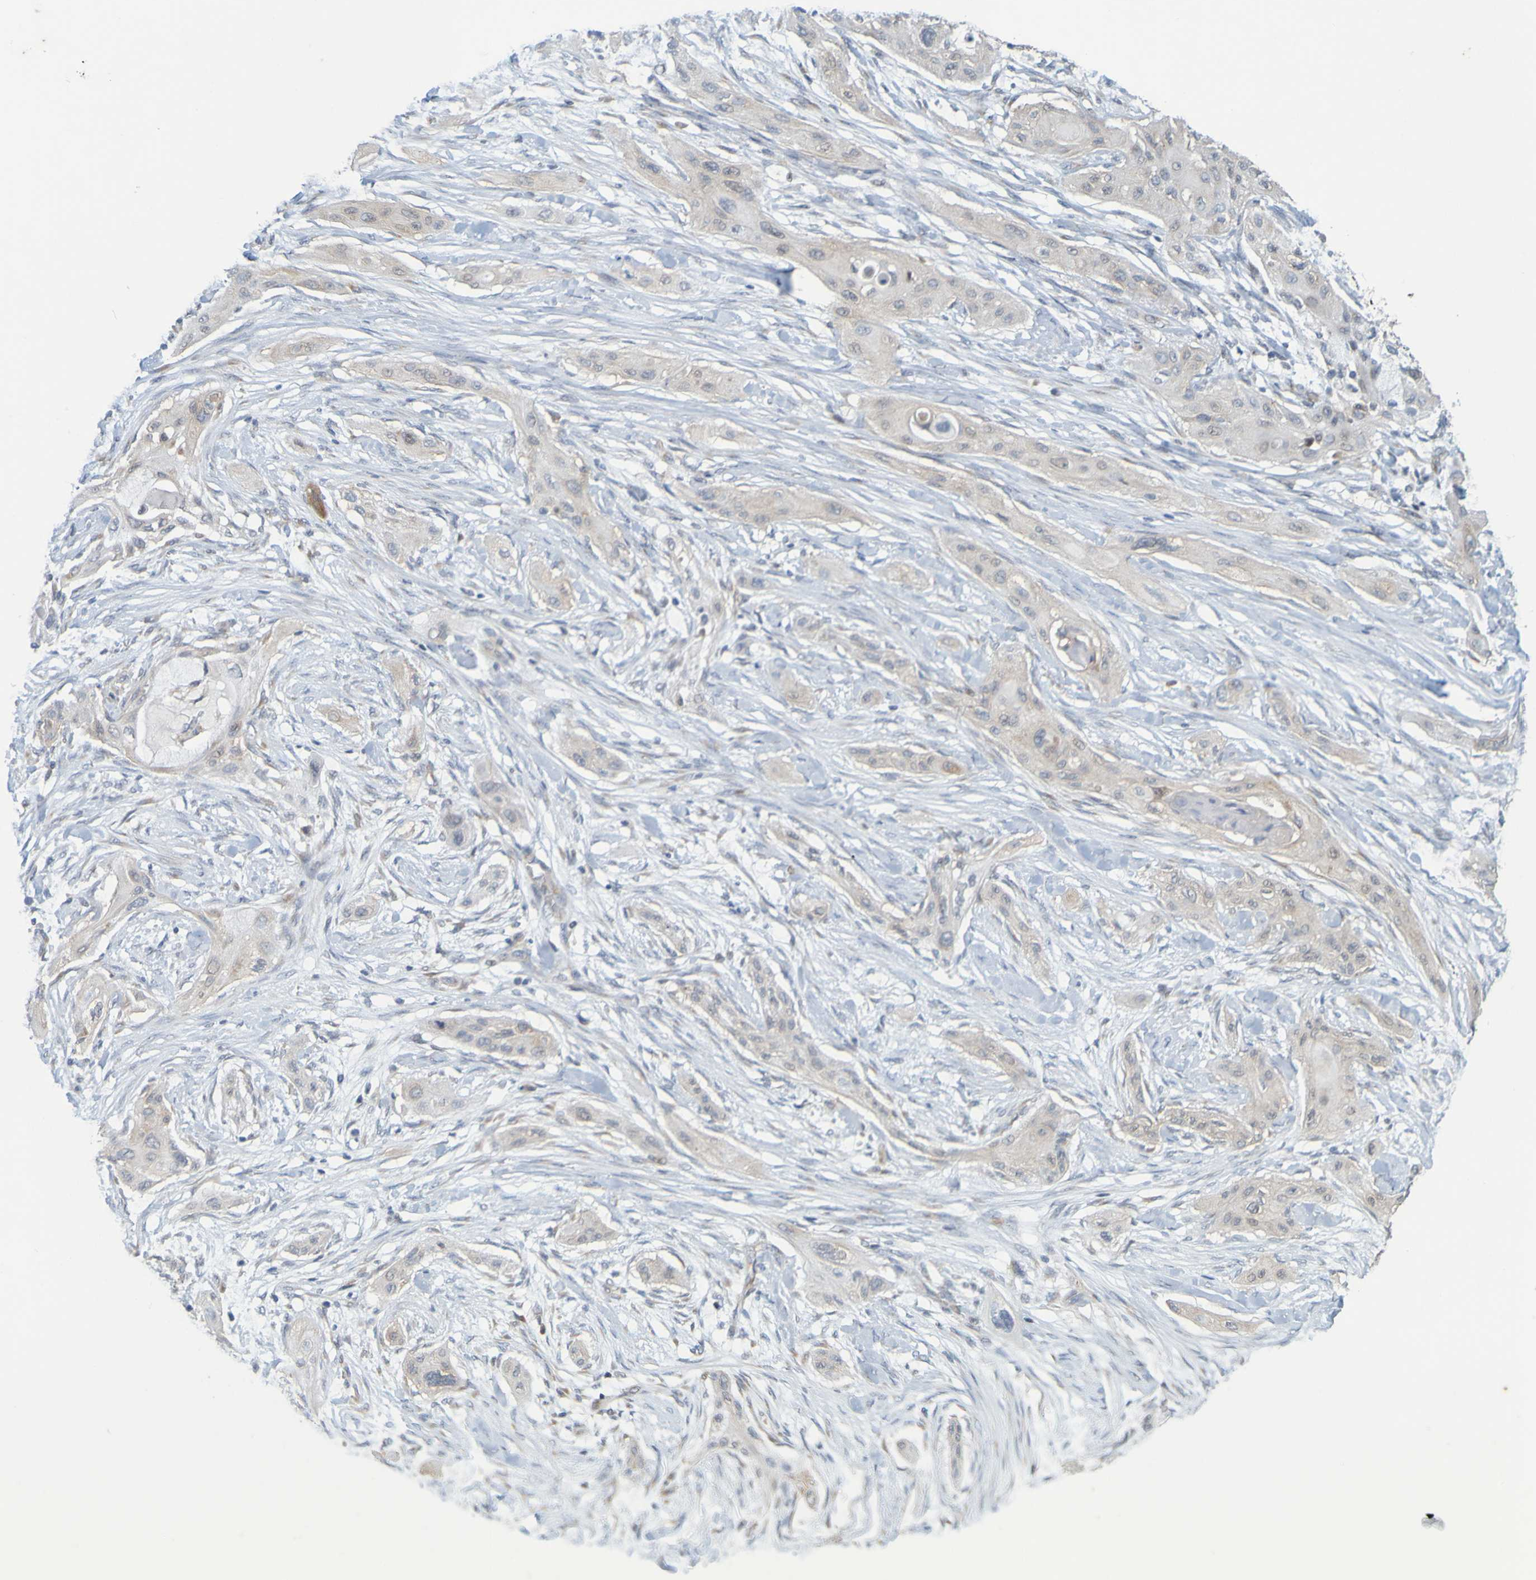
{"staining": {"intensity": "weak", "quantity": ">75%", "location": "cytoplasmic/membranous"}, "tissue": "lung cancer", "cell_type": "Tumor cells", "image_type": "cancer", "snomed": [{"axis": "morphology", "description": "Squamous cell carcinoma, NOS"}, {"axis": "topography", "description": "Lung"}], "caption": "Lung squamous cell carcinoma stained with a brown dye shows weak cytoplasmic/membranous positive expression in approximately >75% of tumor cells.", "gene": "MOGS", "patient": {"sex": "female", "age": 47}}